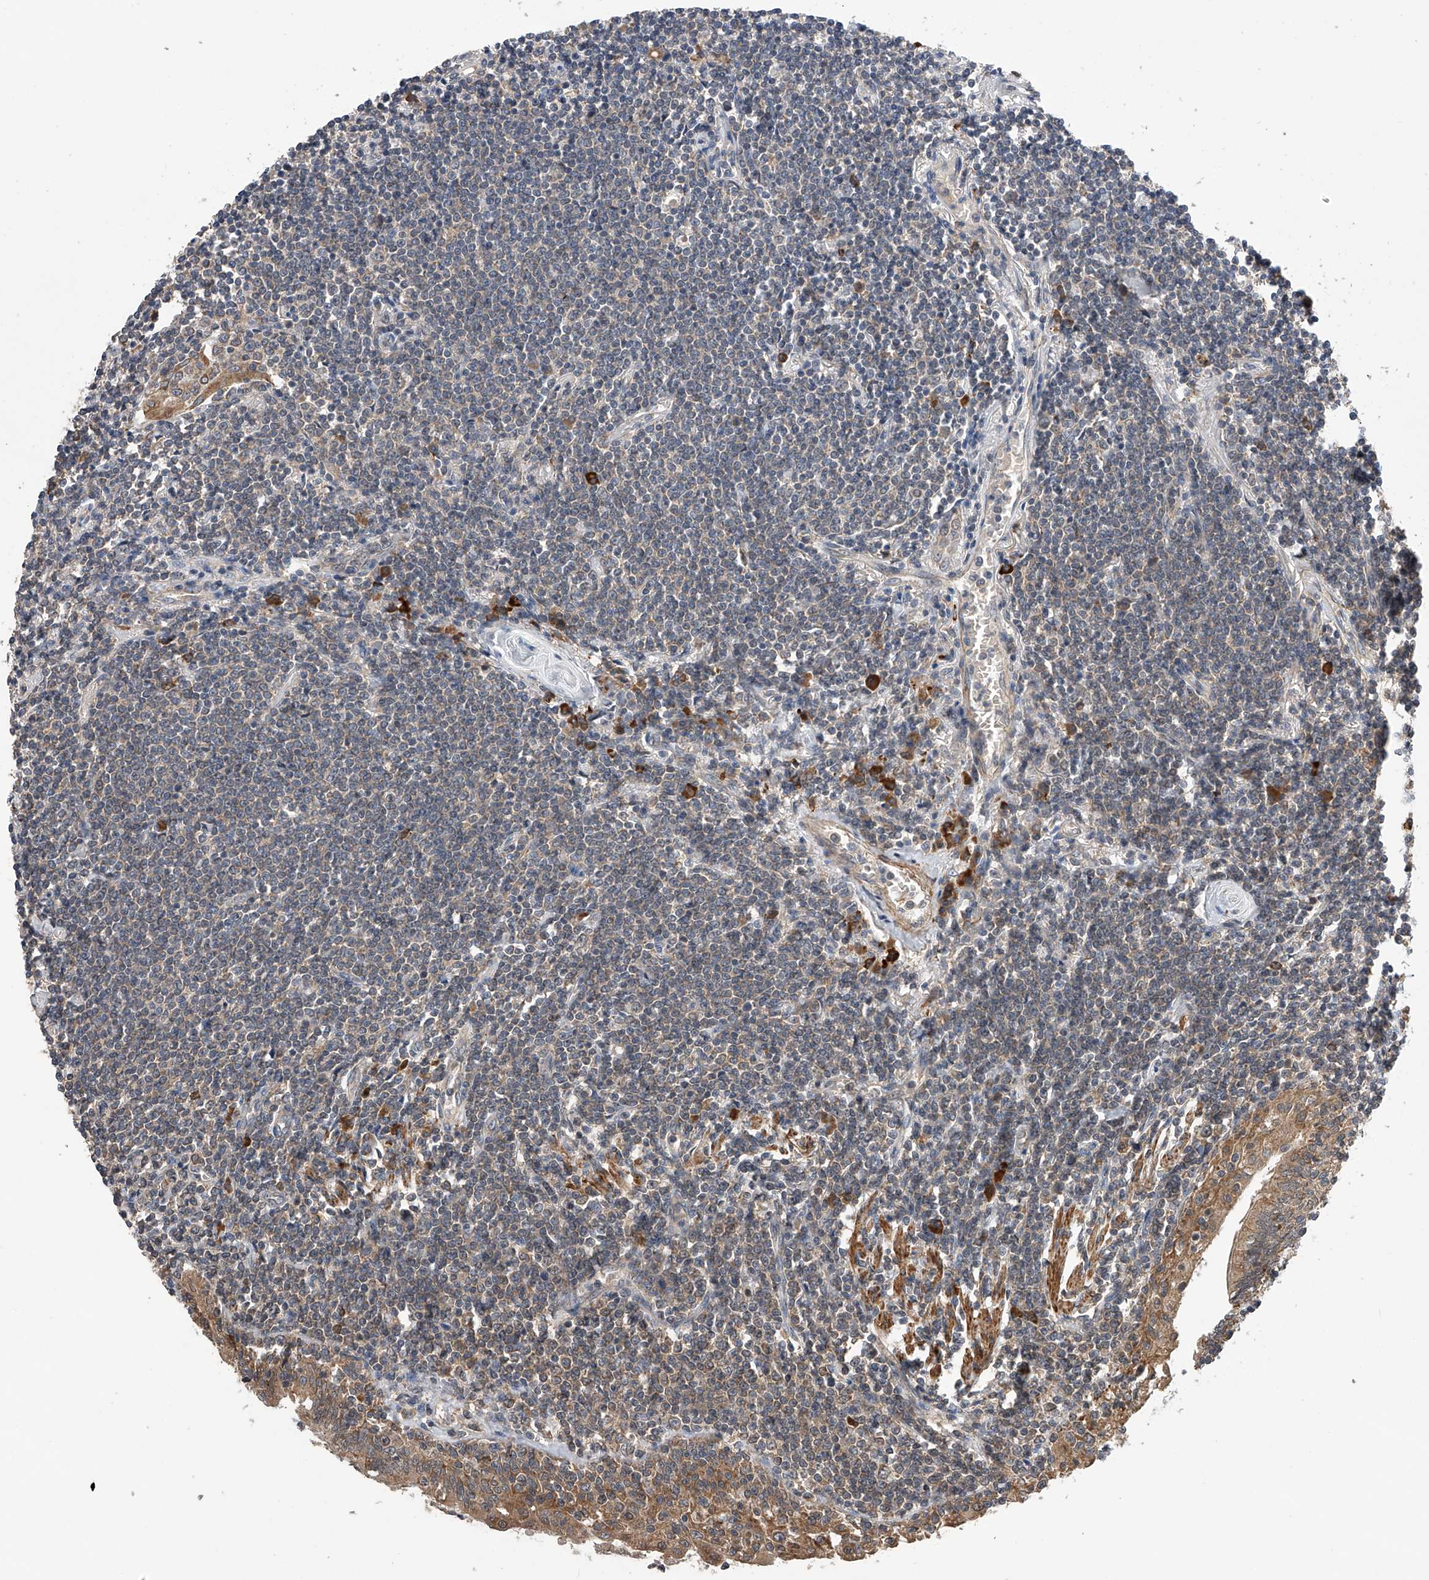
{"staining": {"intensity": "negative", "quantity": "none", "location": "none"}, "tissue": "lymphoma", "cell_type": "Tumor cells", "image_type": "cancer", "snomed": [{"axis": "morphology", "description": "Malignant lymphoma, non-Hodgkin's type, Low grade"}, {"axis": "topography", "description": "Lung"}], "caption": "Tumor cells show no significant expression in low-grade malignant lymphoma, non-Hodgkin's type. (Stains: DAB immunohistochemistry (IHC) with hematoxylin counter stain, Microscopy: brightfield microscopy at high magnification).", "gene": "SPOCK1", "patient": {"sex": "female", "age": 71}}